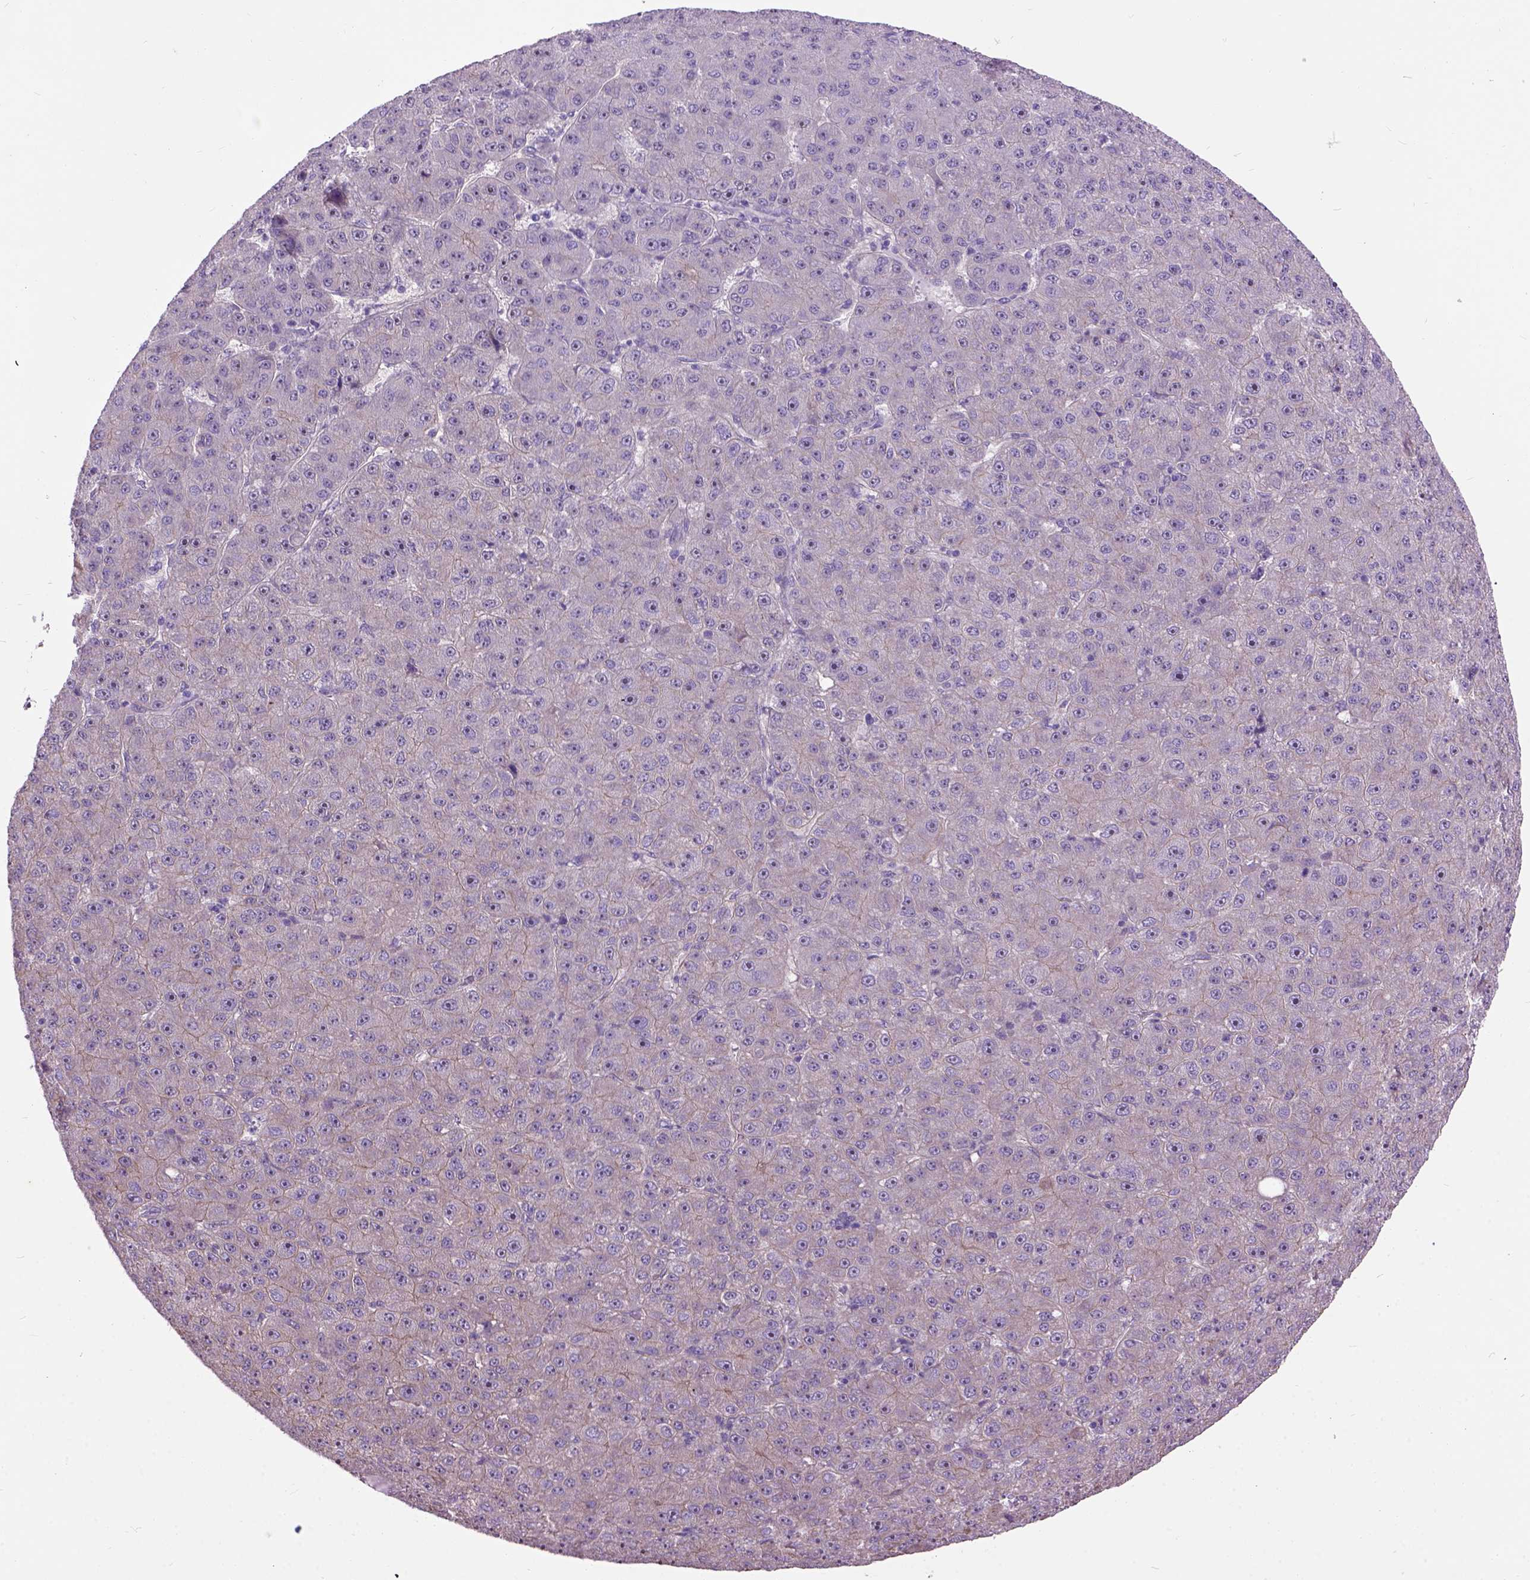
{"staining": {"intensity": "weak", "quantity": "25%-75%", "location": "cytoplasmic/membranous"}, "tissue": "liver cancer", "cell_type": "Tumor cells", "image_type": "cancer", "snomed": [{"axis": "morphology", "description": "Carcinoma, Hepatocellular, NOS"}, {"axis": "topography", "description": "Liver"}], "caption": "The micrograph displays a brown stain indicating the presence of a protein in the cytoplasmic/membranous of tumor cells in hepatocellular carcinoma (liver).", "gene": "MAPT", "patient": {"sex": "male", "age": 67}}